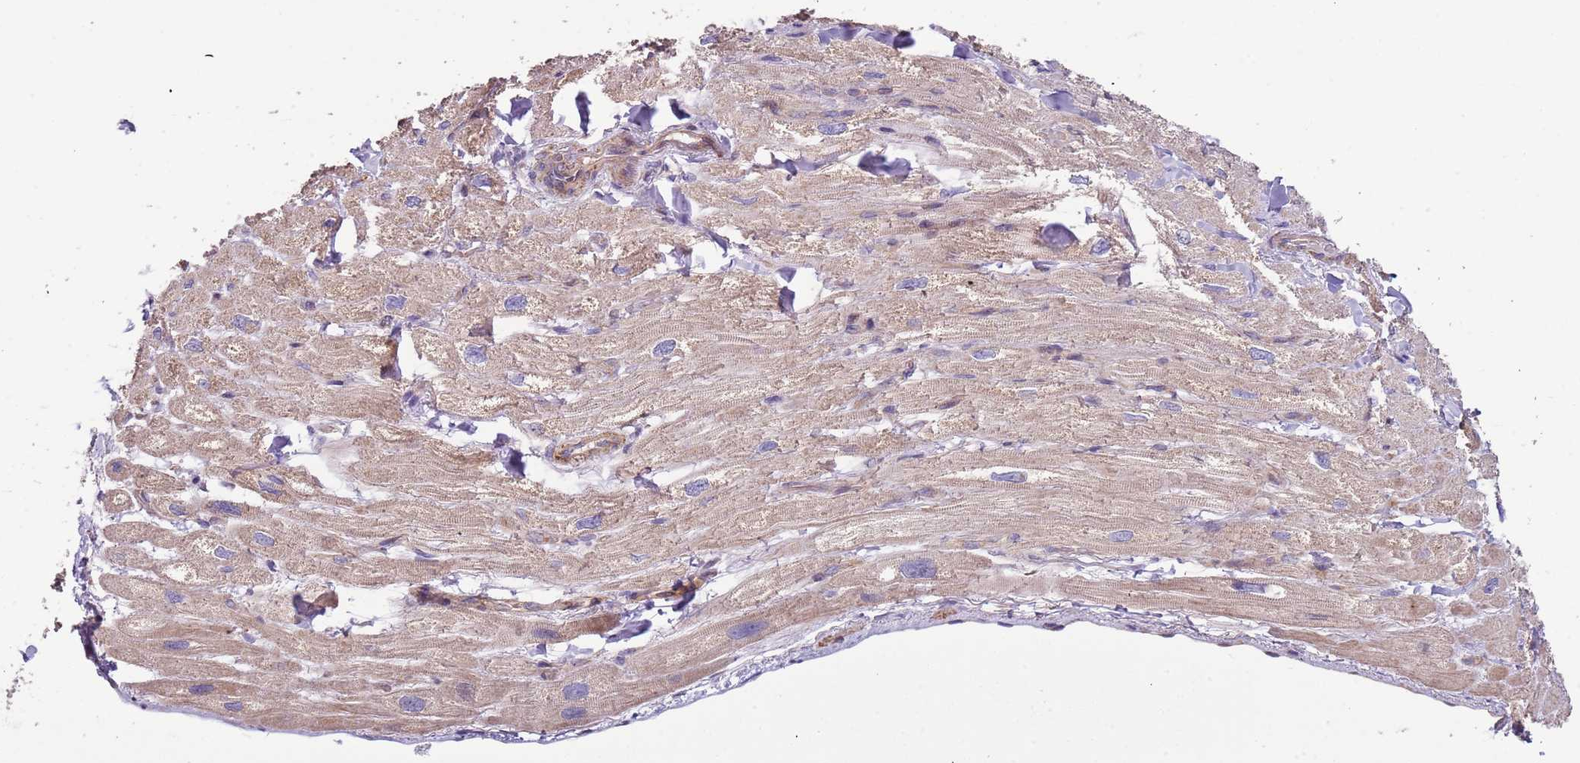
{"staining": {"intensity": "moderate", "quantity": "25%-75%", "location": "cytoplasmic/membranous"}, "tissue": "heart muscle", "cell_type": "Cardiomyocytes", "image_type": "normal", "snomed": [{"axis": "morphology", "description": "Normal tissue, NOS"}, {"axis": "topography", "description": "Heart"}], "caption": "Immunohistochemical staining of unremarkable heart muscle exhibits medium levels of moderate cytoplasmic/membranous expression in about 25%-75% of cardiomyocytes. (brown staining indicates protein expression, while blue staining denotes nuclei).", "gene": "LAMB4", "patient": {"sex": "male", "age": 65}}